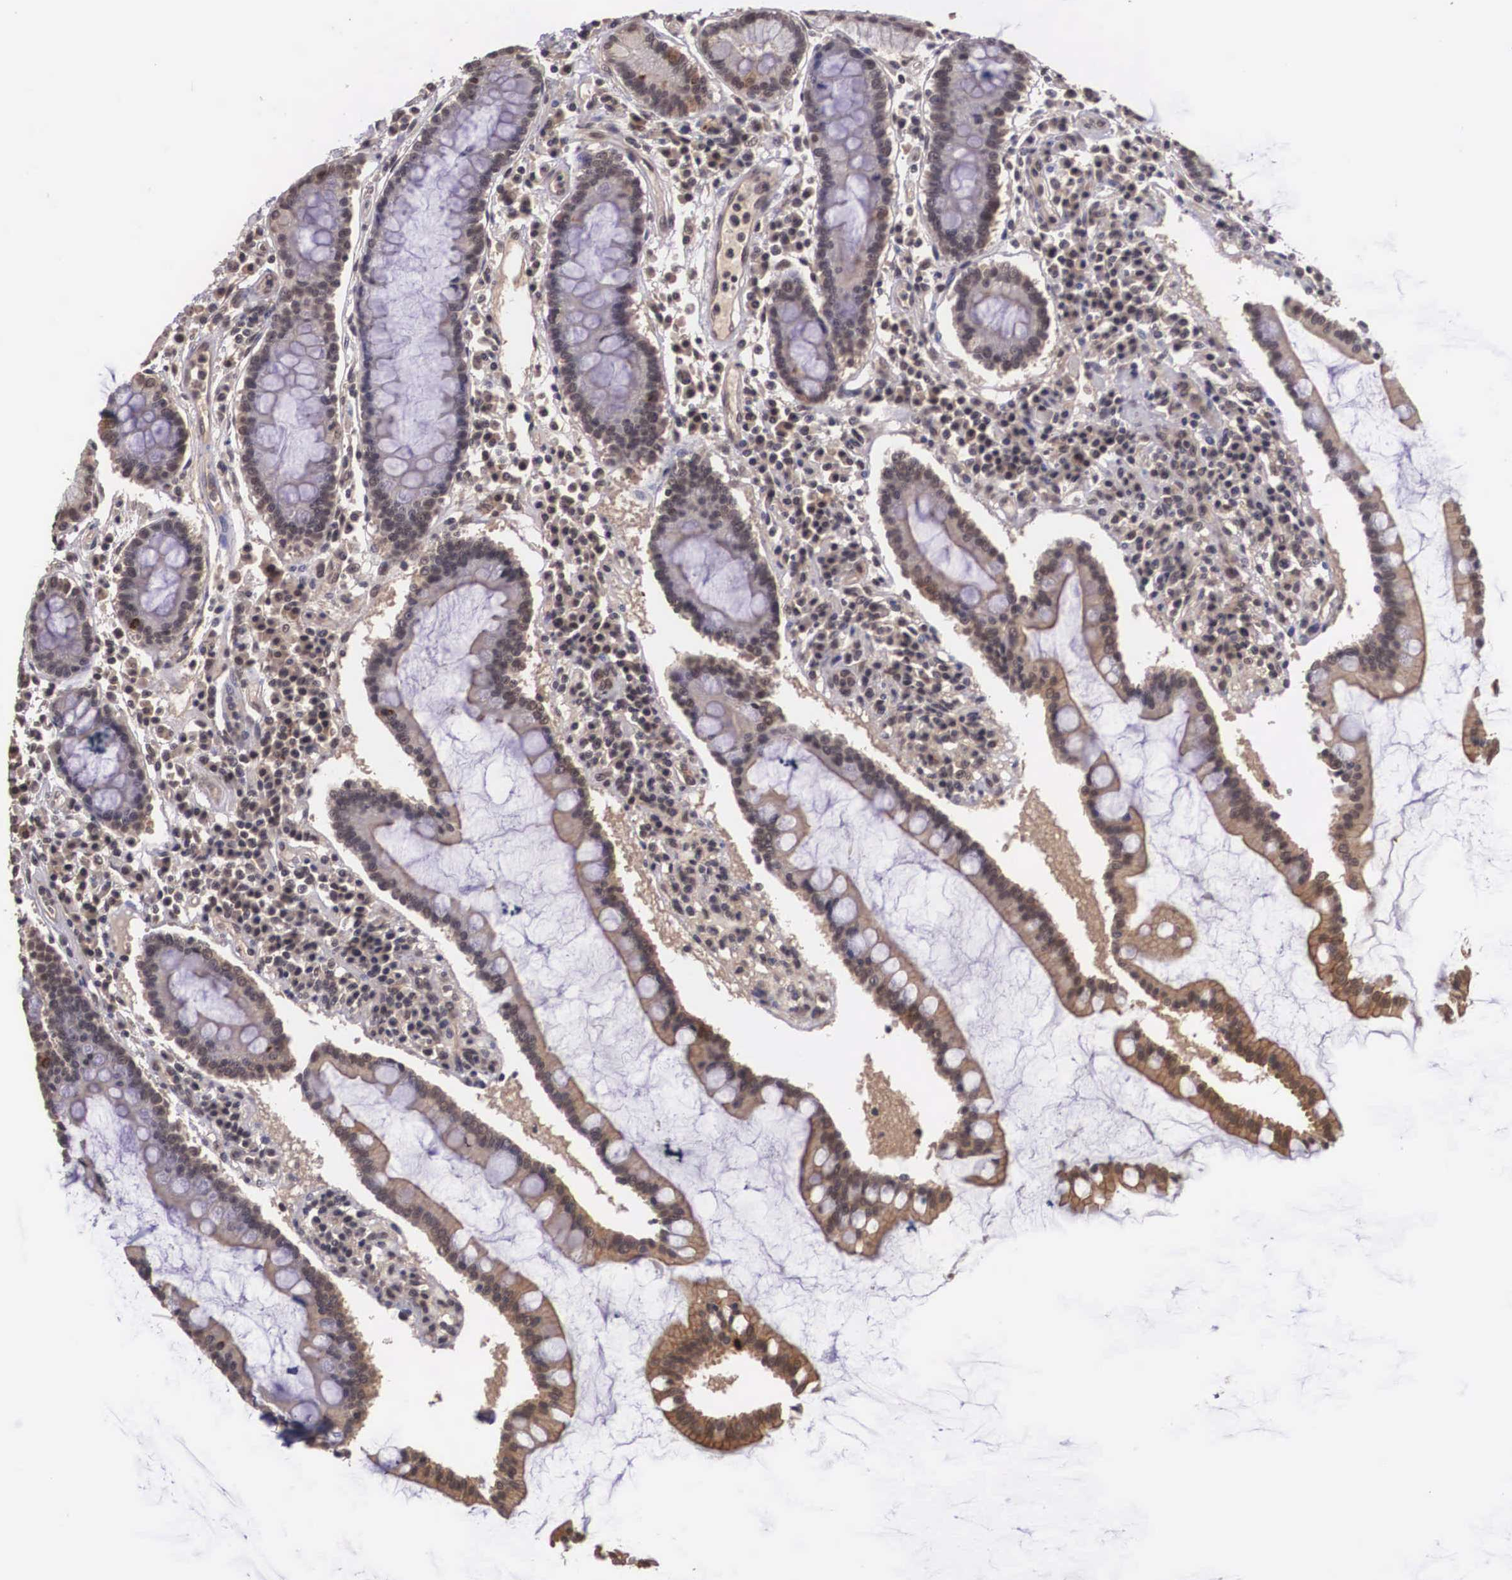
{"staining": {"intensity": "weak", "quantity": "25%-75%", "location": "cytoplasmic/membranous"}, "tissue": "duodenum", "cell_type": "Glandular cells", "image_type": "normal", "snomed": [{"axis": "morphology", "description": "Normal tissue, NOS"}, {"axis": "topography", "description": "Duodenum"}], "caption": "Weak cytoplasmic/membranous protein staining is identified in about 25%-75% of glandular cells in duodenum. (Stains: DAB (3,3'-diaminobenzidine) in brown, nuclei in blue, Microscopy: brightfield microscopy at high magnification).", "gene": "VASH1", "patient": {"sex": "male", "age": 73}}